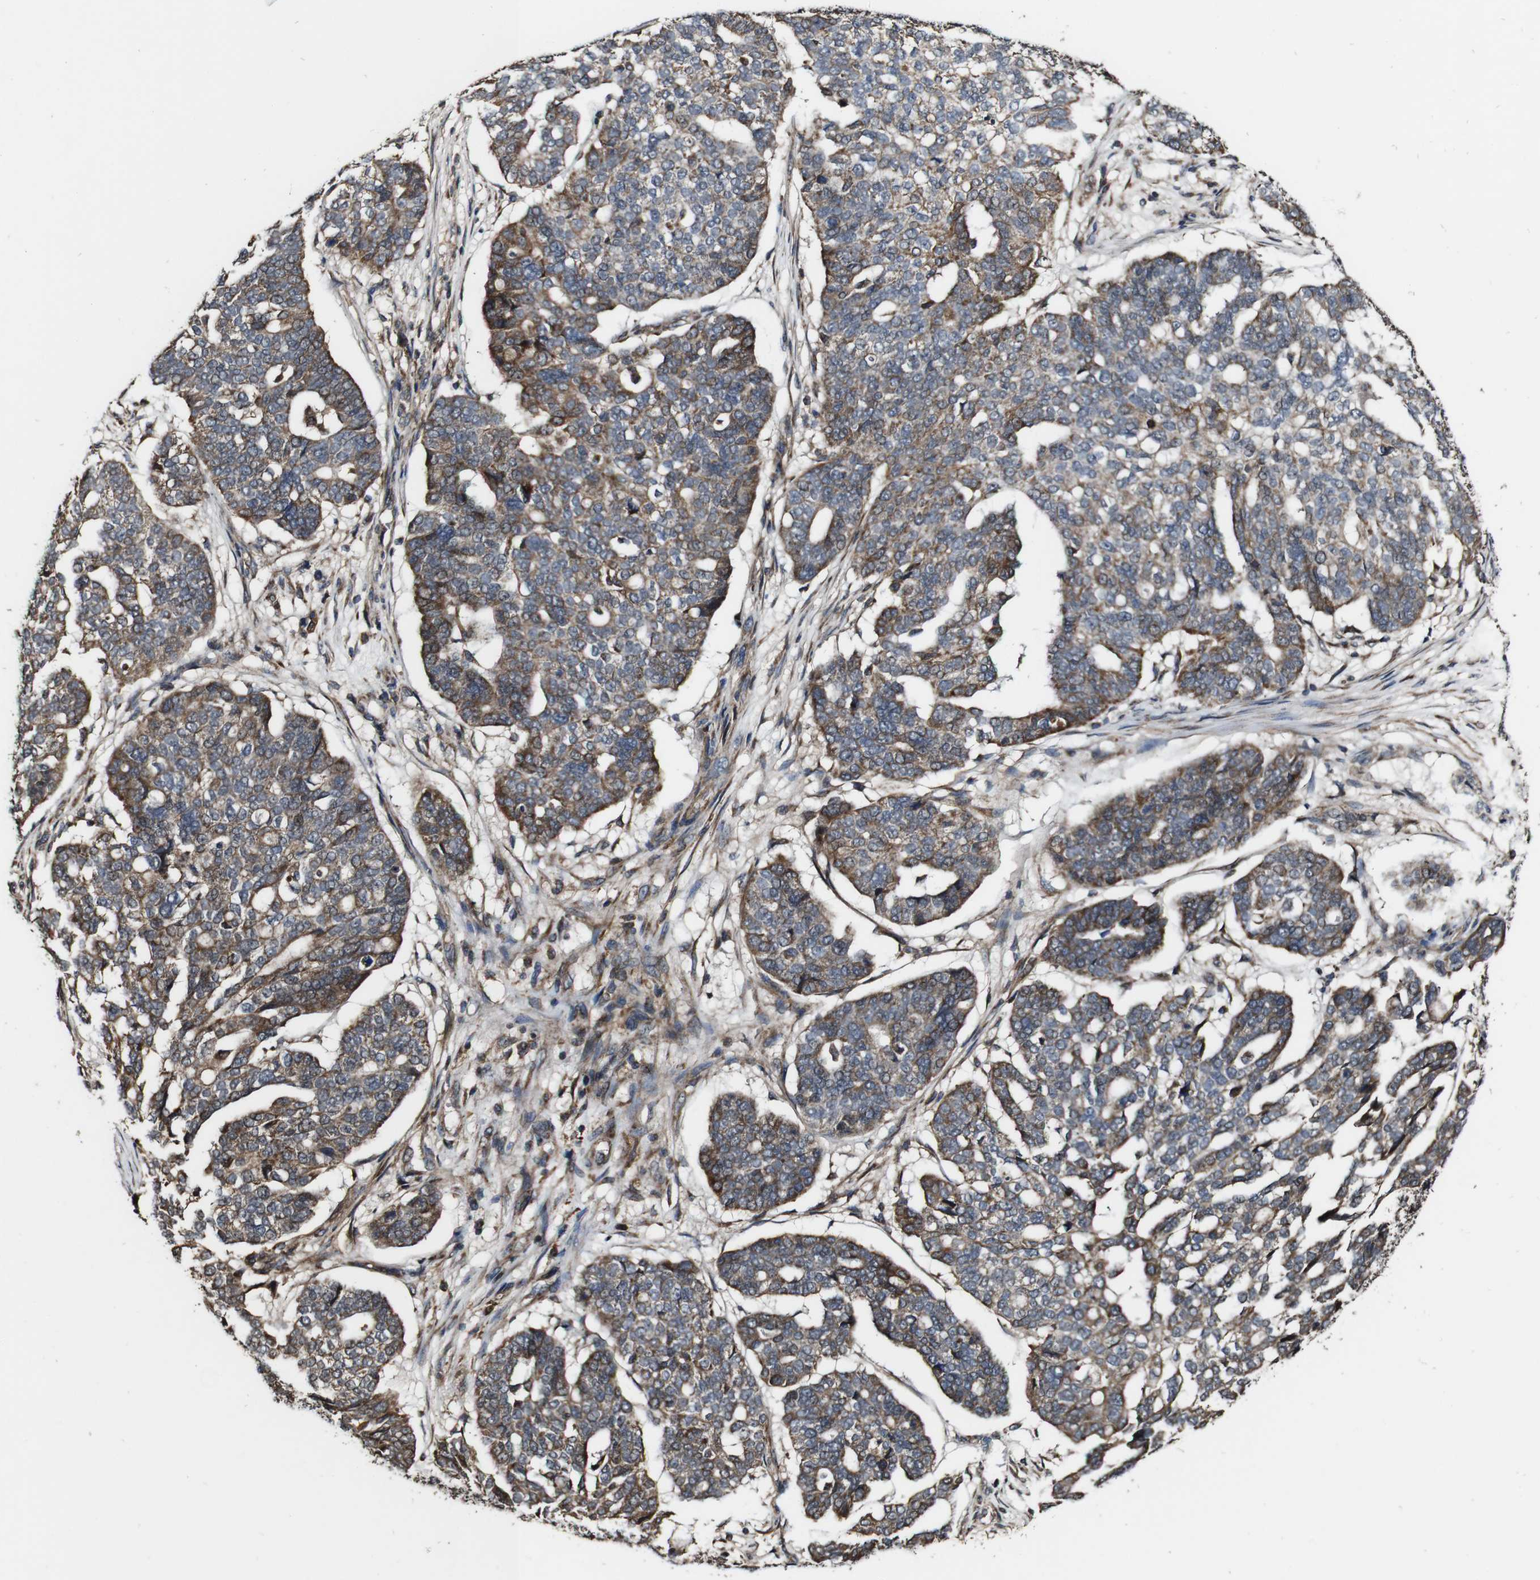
{"staining": {"intensity": "moderate", "quantity": "25%-75%", "location": "cytoplasmic/membranous"}, "tissue": "ovarian cancer", "cell_type": "Tumor cells", "image_type": "cancer", "snomed": [{"axis": "morphology", "description": "Cystadenocarcinoma, serous, NOS"}, {"axis": "topography", "description": "Ovary"}], "caption": "The photomicrograph exhibits immunohistochemical staining of ovarian cancer (serous cystadenocarcinoma). There is moderate cytoplasmic/membranous positivity is seen in about 25%-75% of tumor cells.", "gene": "BTN3A3", "patient": {"sex": "female", "age": 59}}